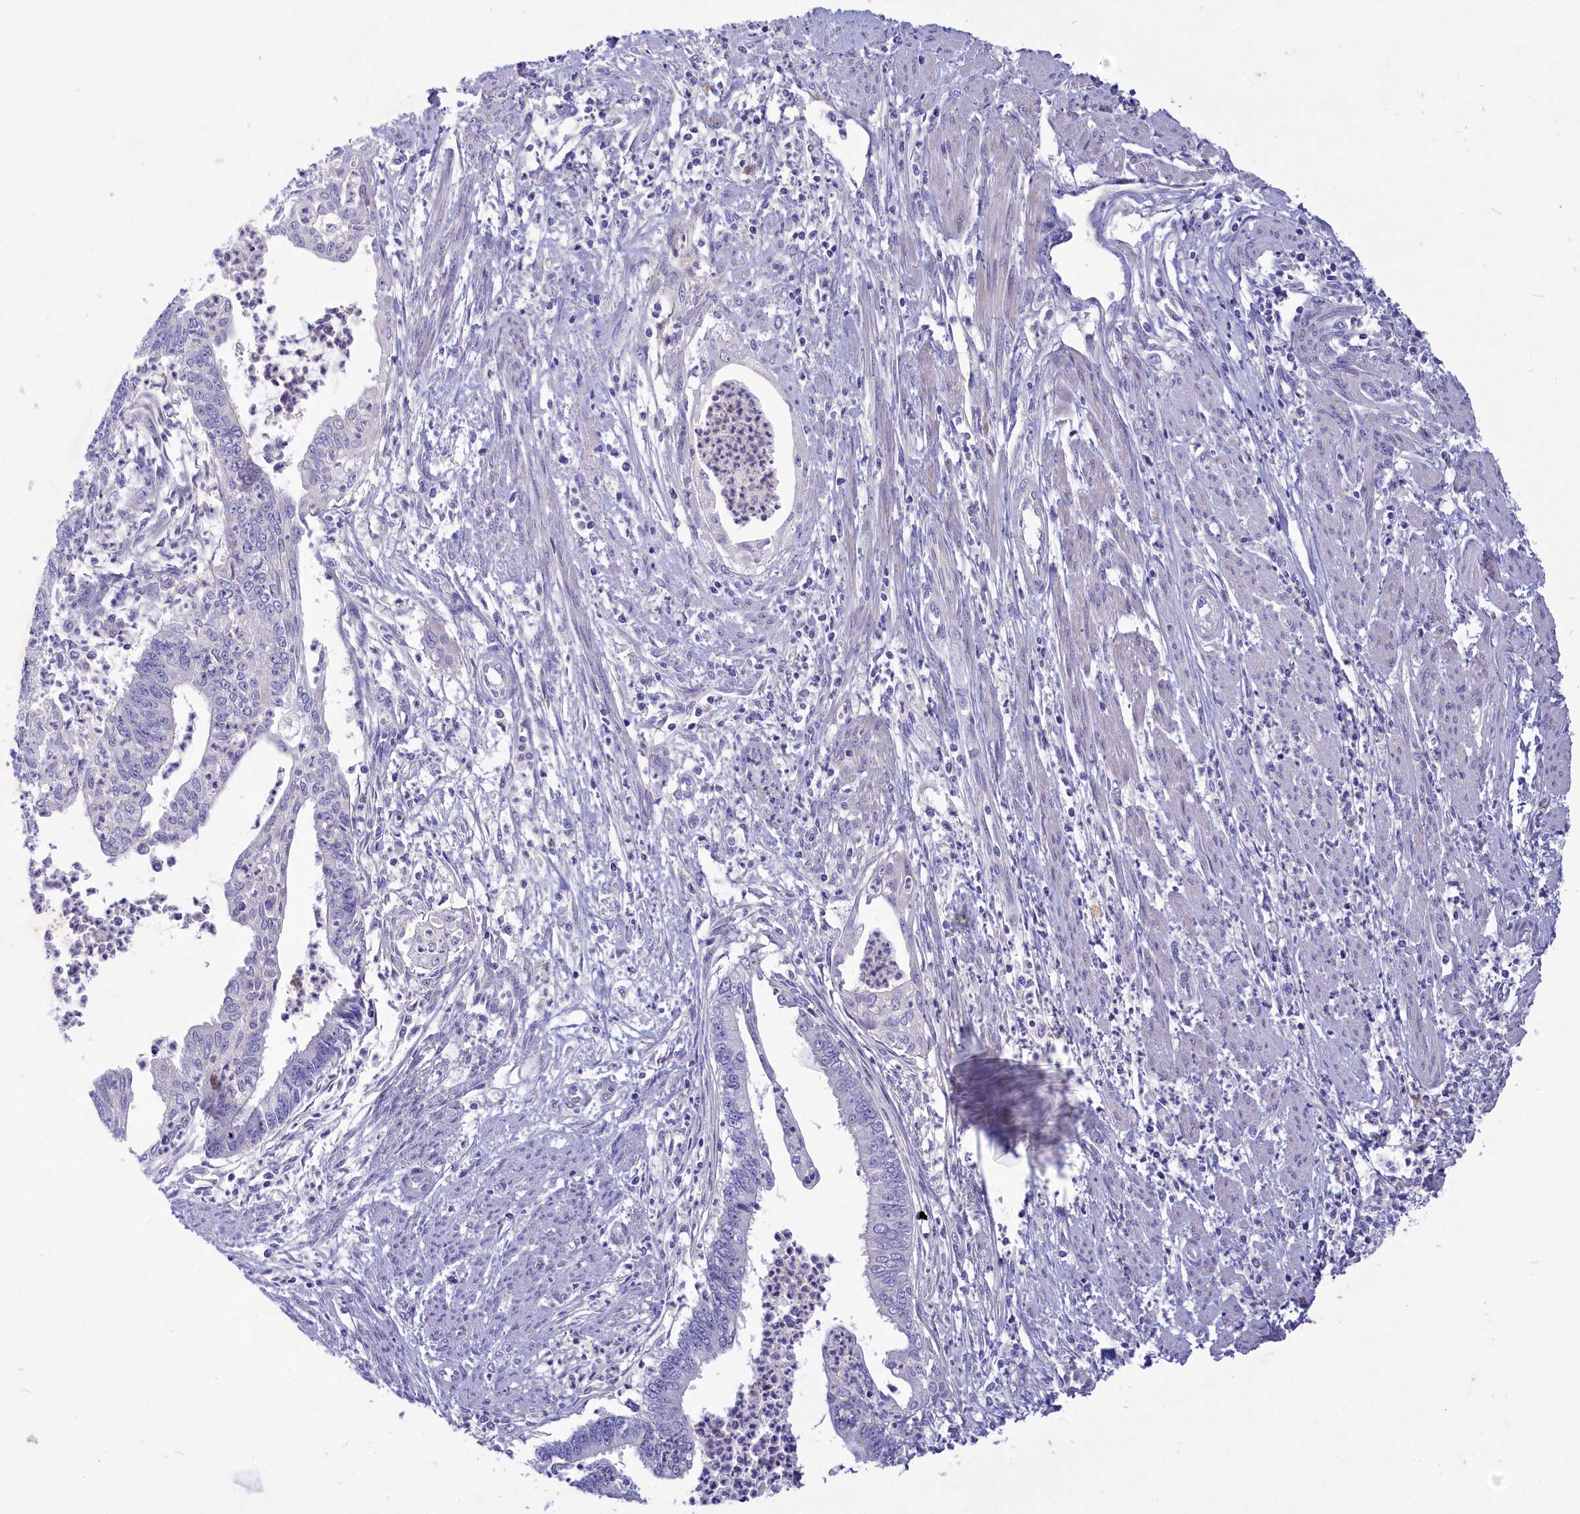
{"staining": {"intensity": "negative", "quantity": "none", "location": "none"}, "tissue": "endometrial cancer", "cell_type": "Tumor cells", "image_type": "cancer", "snomed": [{"axis": "morphology", "description": "Adenocarcinoma, NOS"}, {"axis": "topography", "description": "Endometrium"}], "caption": "High power microscopy histopathology image of an immunohistochemistry (IHC) photomicrograph of endometrial adenocarcinoma, revealing no significant positivity in tumor cells.", "gene": "DEFB119", "patient": {"sex": "female", "age": 73}}